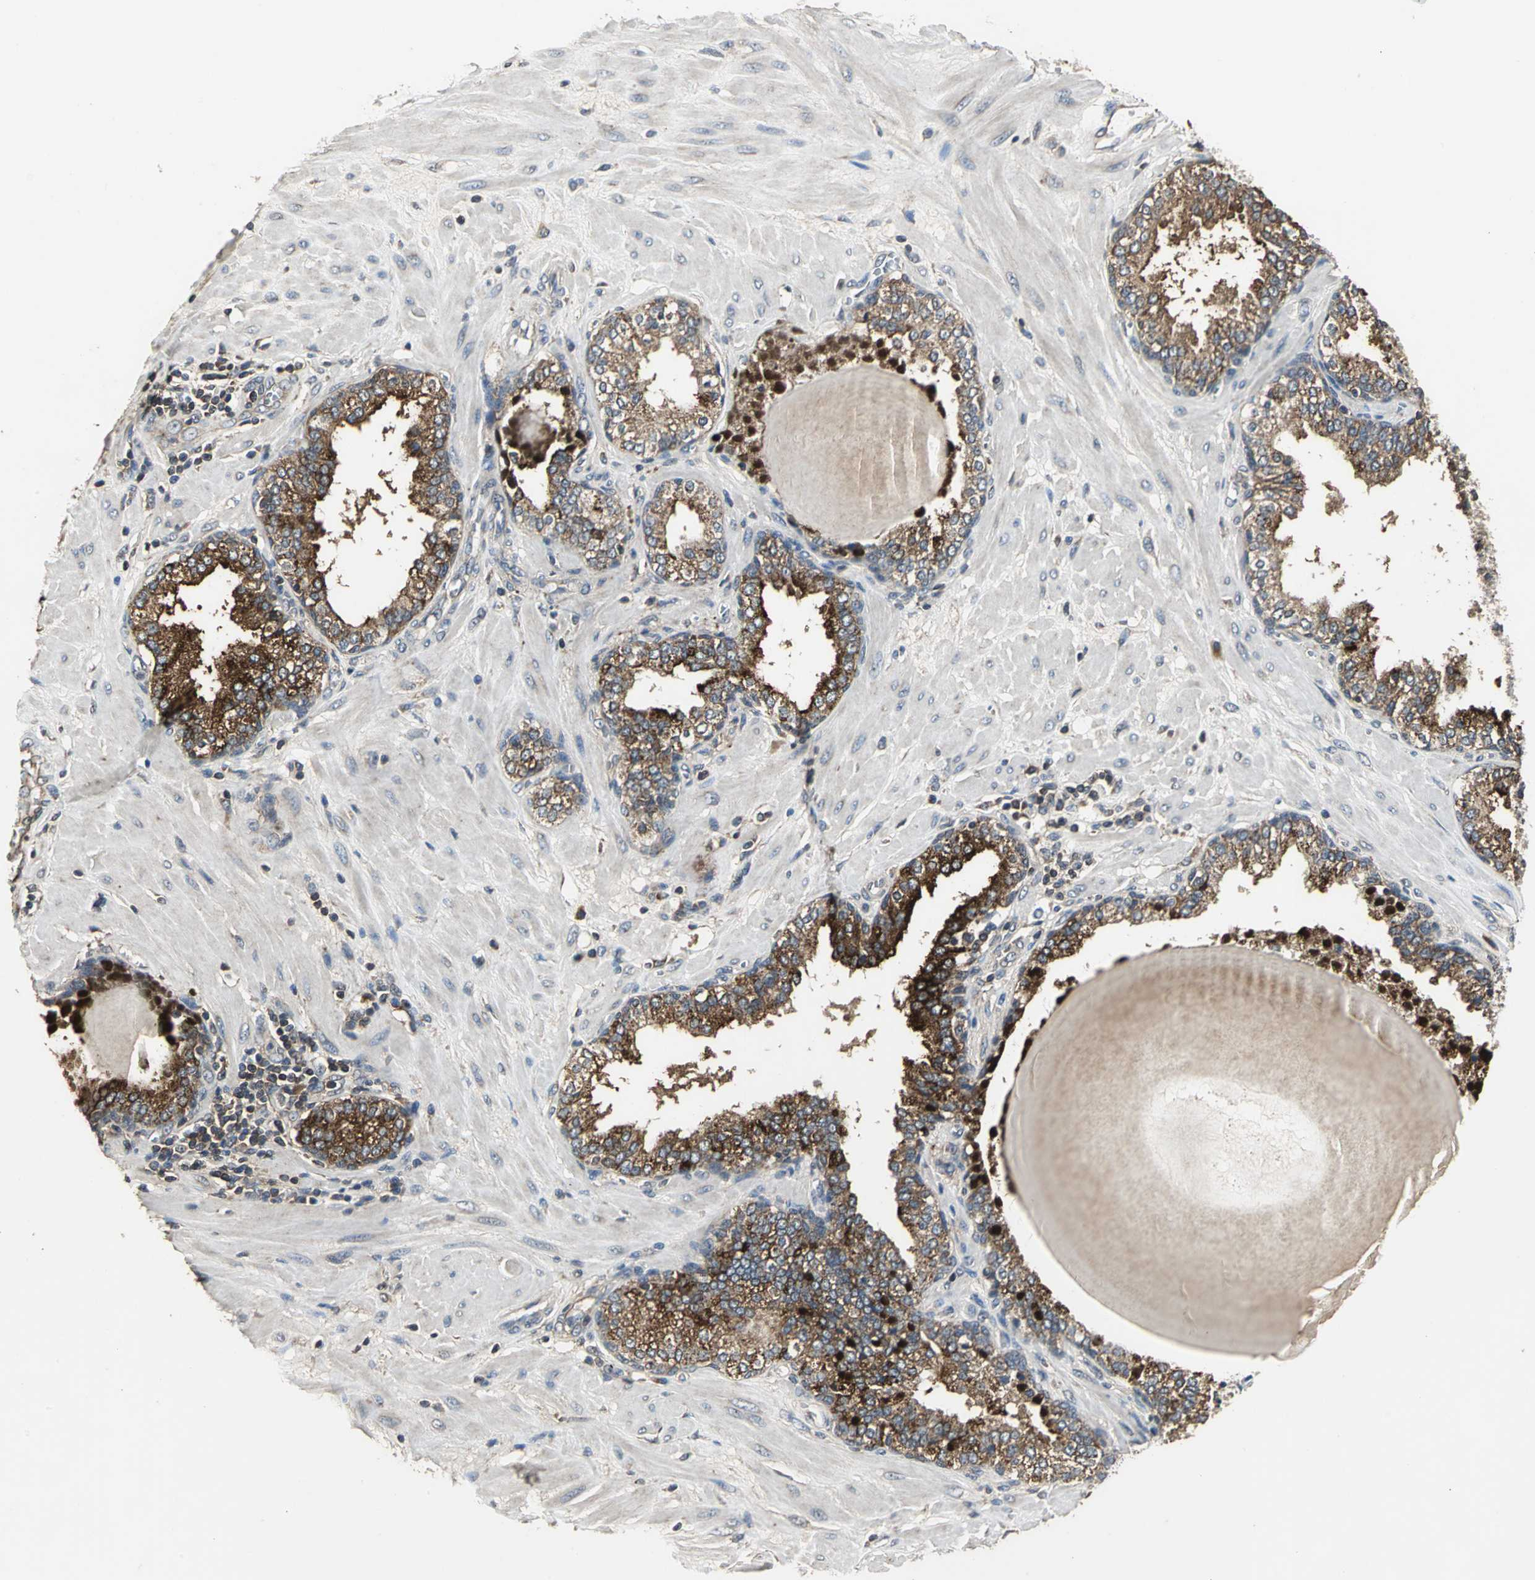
{"staining": {"intensity": "moderate", "quantity": ">75%", "location": "cytoplasmic/membranous"}, "tissue": "prostate", "cell_type": "Glandular cells", "image_type": "normal", "snomed": [{"axis": "morphology", "description": "Normal tissue, NOS"}, {"axis": "topography", "description": "Prostate"}], "caption": "Unremarkable prostate exhibits moderate cytoplasmic/membranous expression in about >75% of glandular cells.", "gene": "IRF3", "patient": {"sex": "male", "age": 51}}